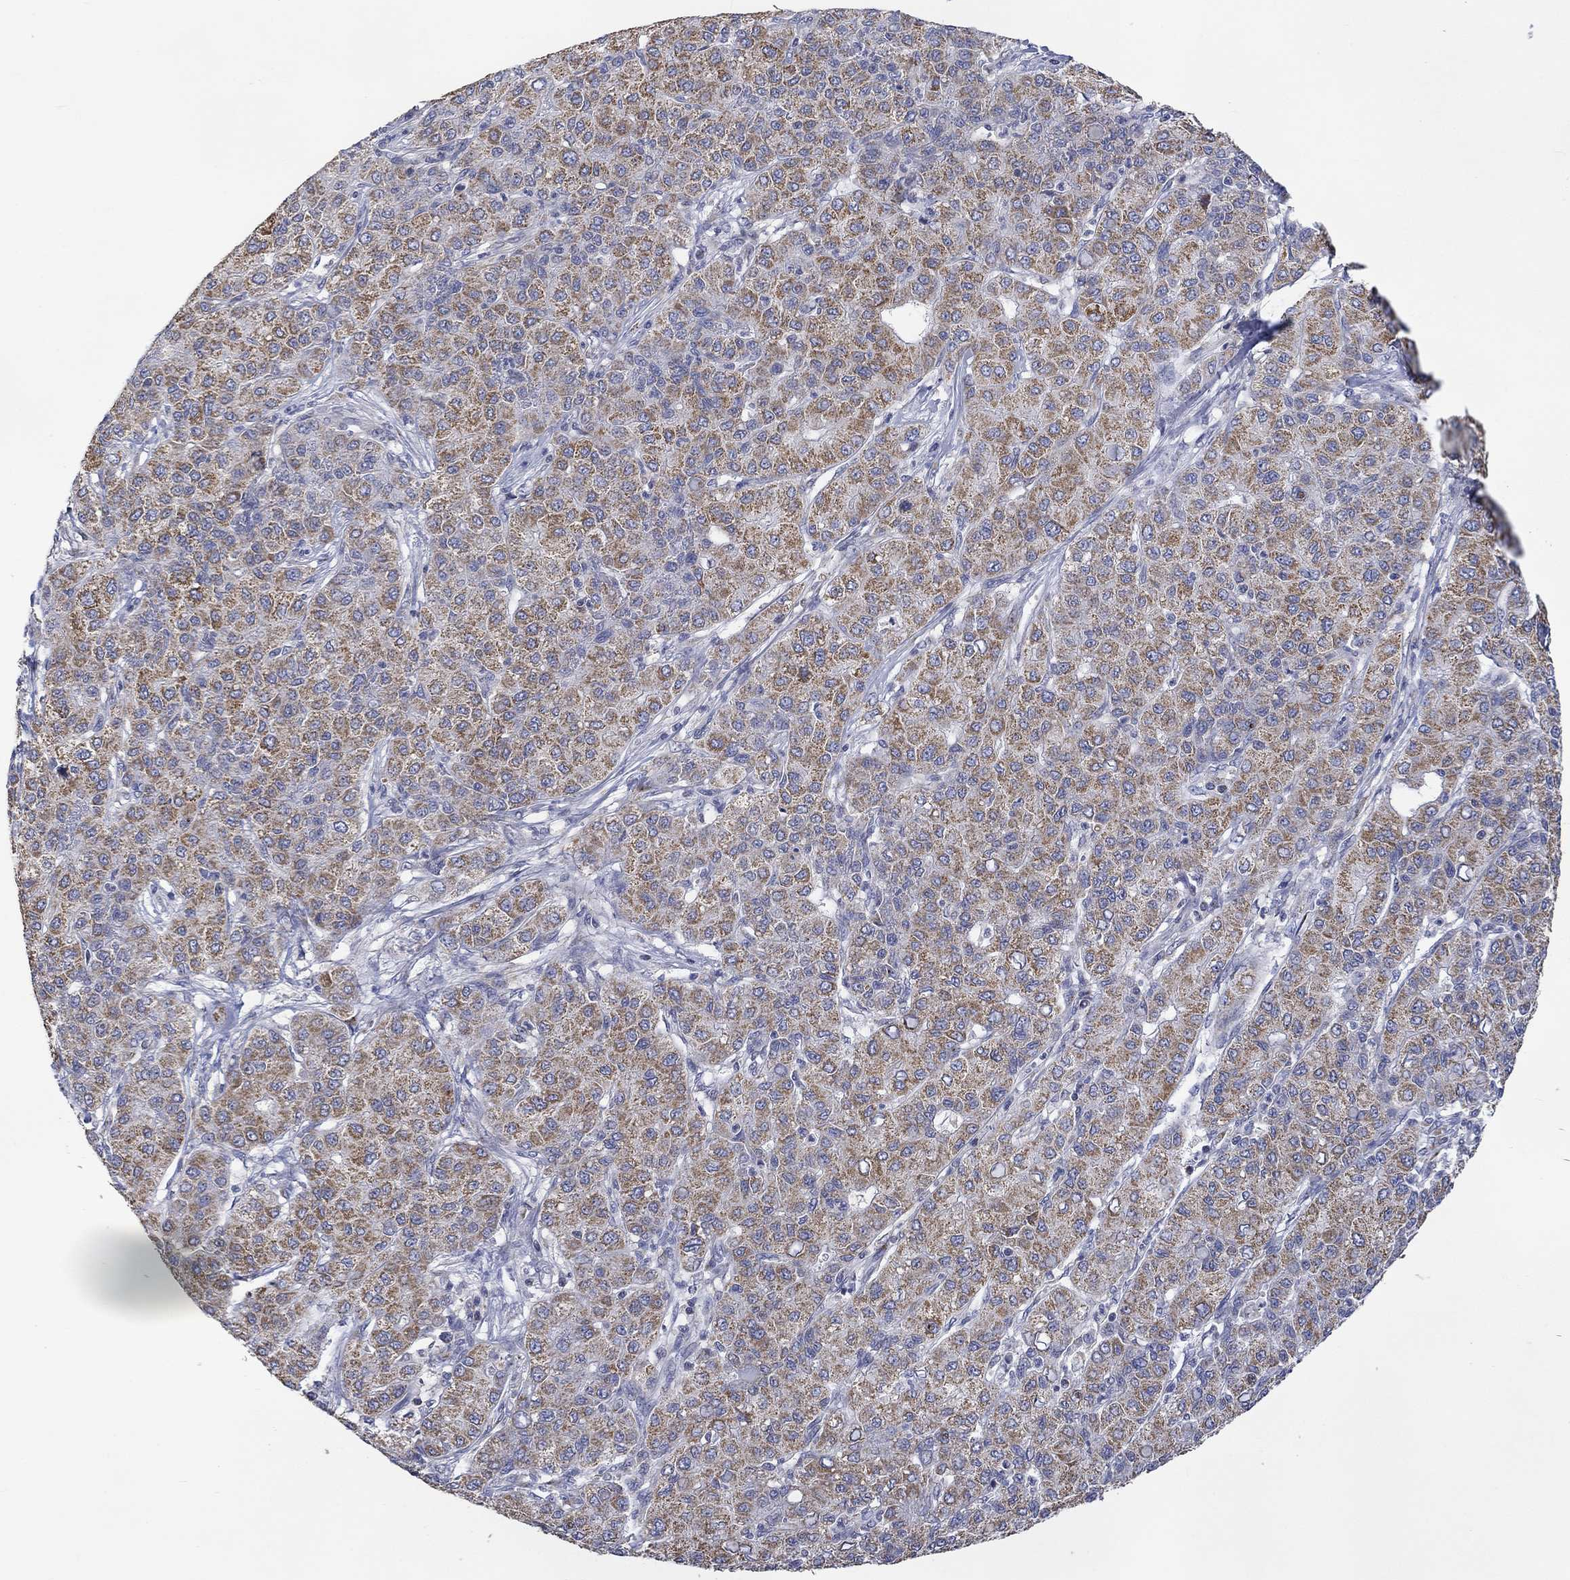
{"staining": {"intensity": "moderate", "quantity": ">75%", "location": "cytoplasmic/membranous"}, "tissue": "liver cancer", "cell_type": "Tumor cells", "image_type": "cancer", "snomed": [{"axis": "morphology", "description": "Carcinoma, Hepatocellular, NOS"}, {"axis": "topography", "description": "Liver"}], "caption": "Moderate cytoplasmic/membranous protein expression is identified in approximately >75% of tumor cells in liver cancer (hepatocellular carcinoma).", "gene": "SLC48A1", "patient": {"sex": "male", "age": 65}}